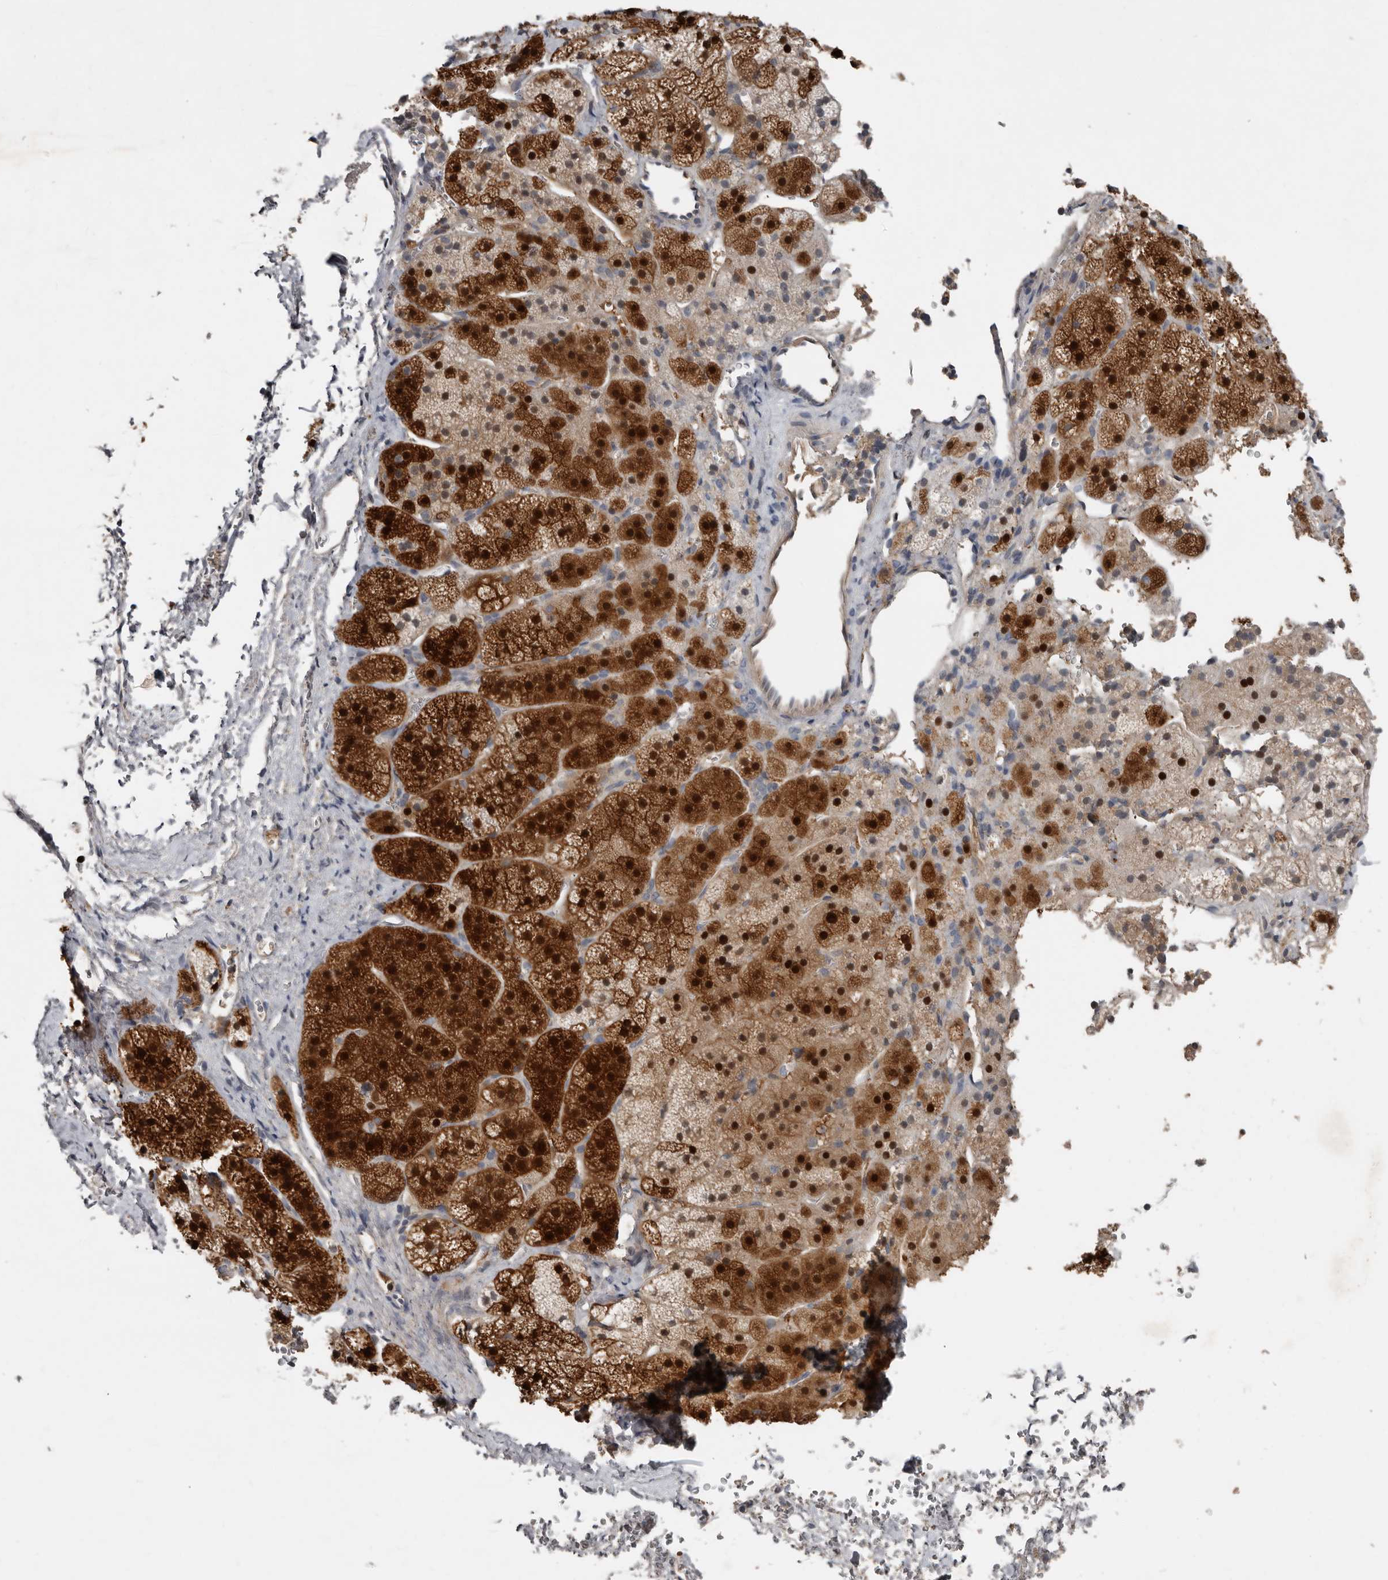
{"staining": {"intensity": "strong", "quantity": ">75%", "location": "cytoplasmic/membranous,nuclear"}, "tissue": "adrenal gland", "cell_type": "Glandular cells", "image_type": "normal", "snomed": [{"axis": "morphology", "description": "Normal tissue, NOS"}, {"axis": "topography", "description": "Adrenal gland"}], "caption": "This photomicrograph reveals immunohistochemistry staining of benign human adrenal gland, with high strong cytoplasmic/membranous,nuclear staining in approximately >75% of glandular cells.", "gene": "RBKS", "patient": {"sex": "female", "age": 44}}